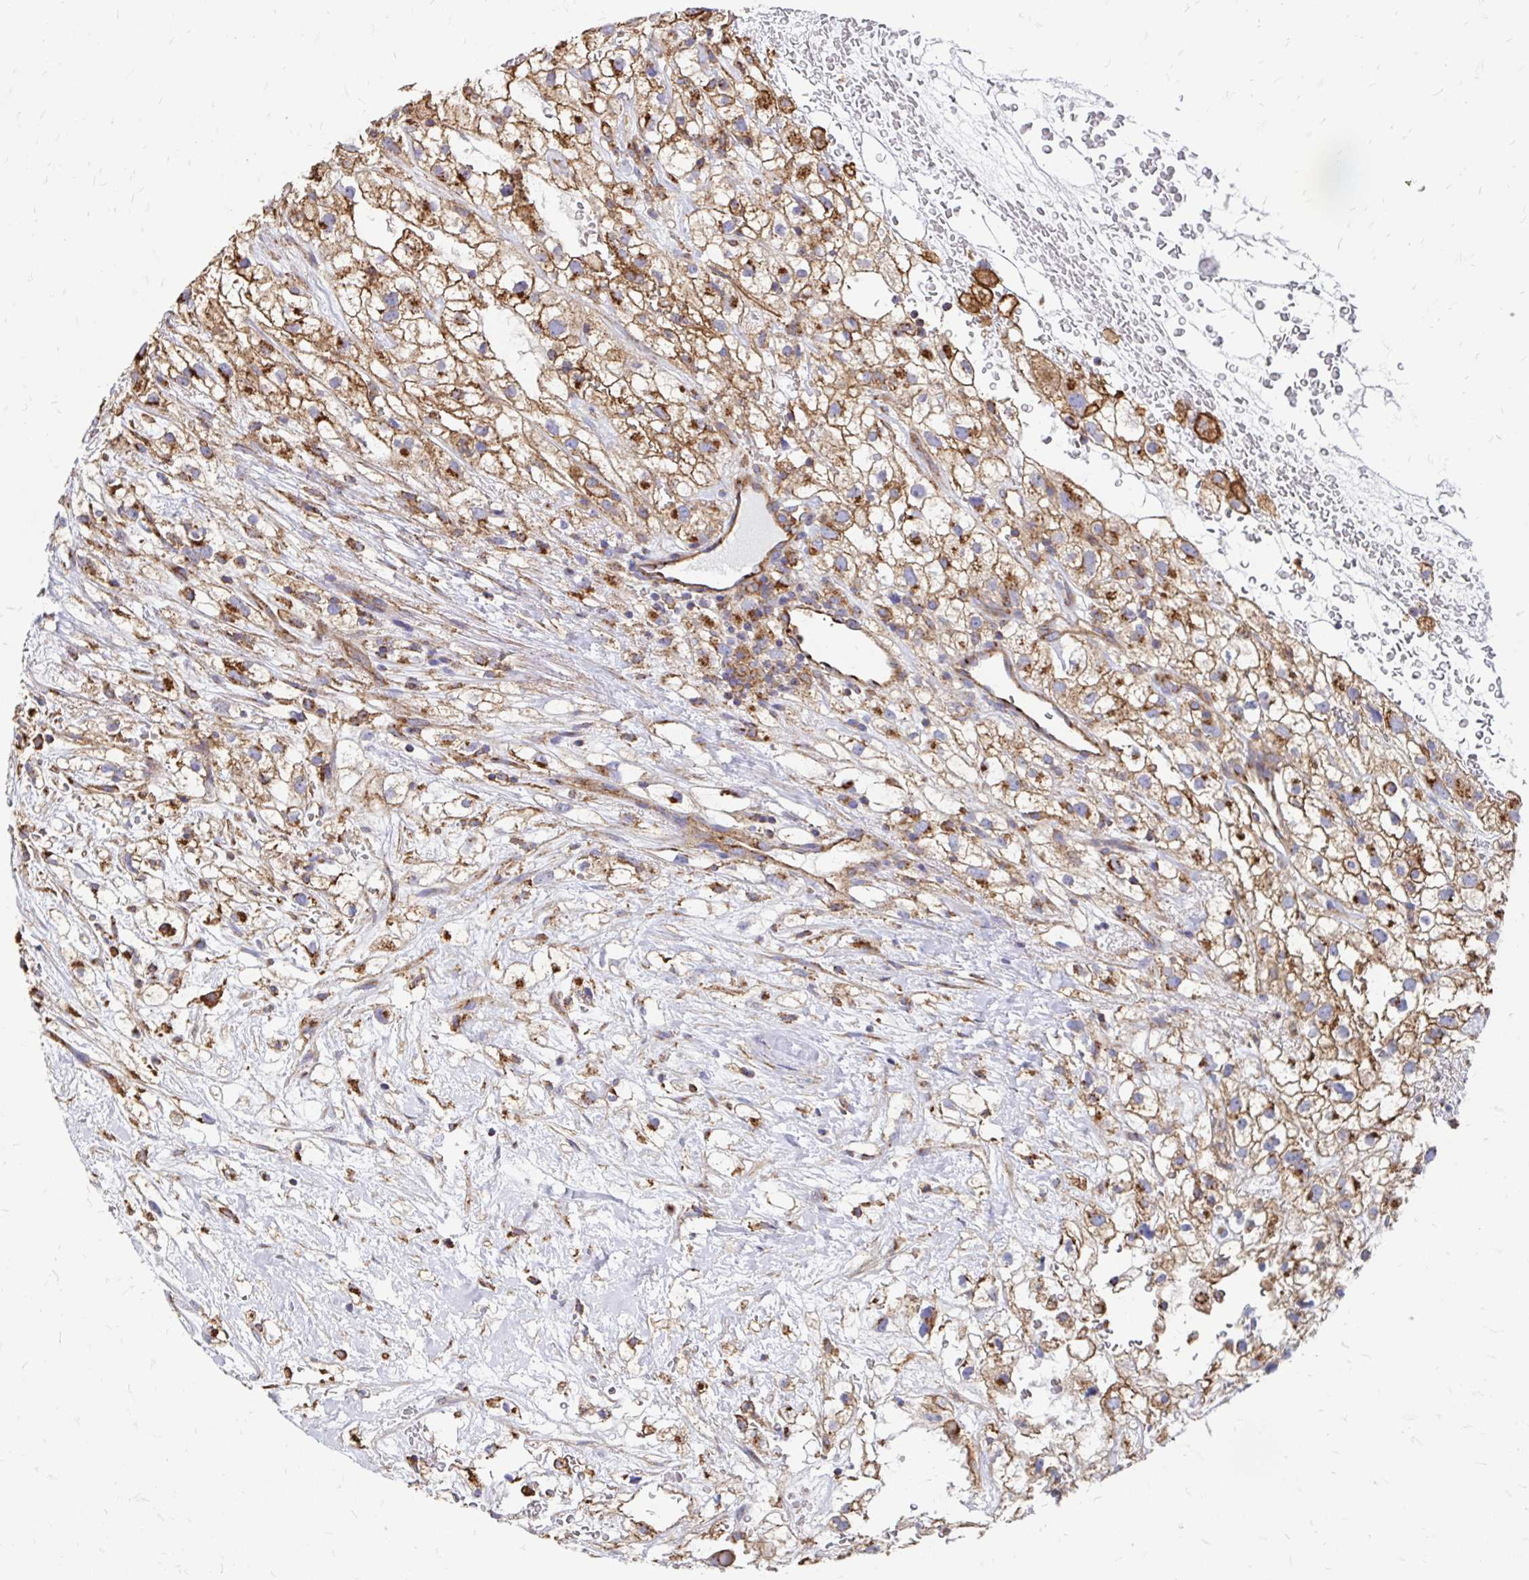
{"staining": {"intensity": "moderate", "quantity": ">75%", "location": "cytoplasmic/membranous"}, "tissue": "renal cancer", "cell_type": "Tumor cells", "image_type": "cancer", "snomed": [{"axis": "morphology", "description": "Adenocarcinoma, NOS"}, {"axis": "topography", "description": "Kidney"}], "caption": "Adenocarcinoma (renal) stained with DAB immunohistochemistry (IHC) shows medium levels of moderate cytoplasmic/membranous expression in approximately >75% of tumor cells.", "gene": "CLTC", "patient": {"sex": "male", "age": 59}}